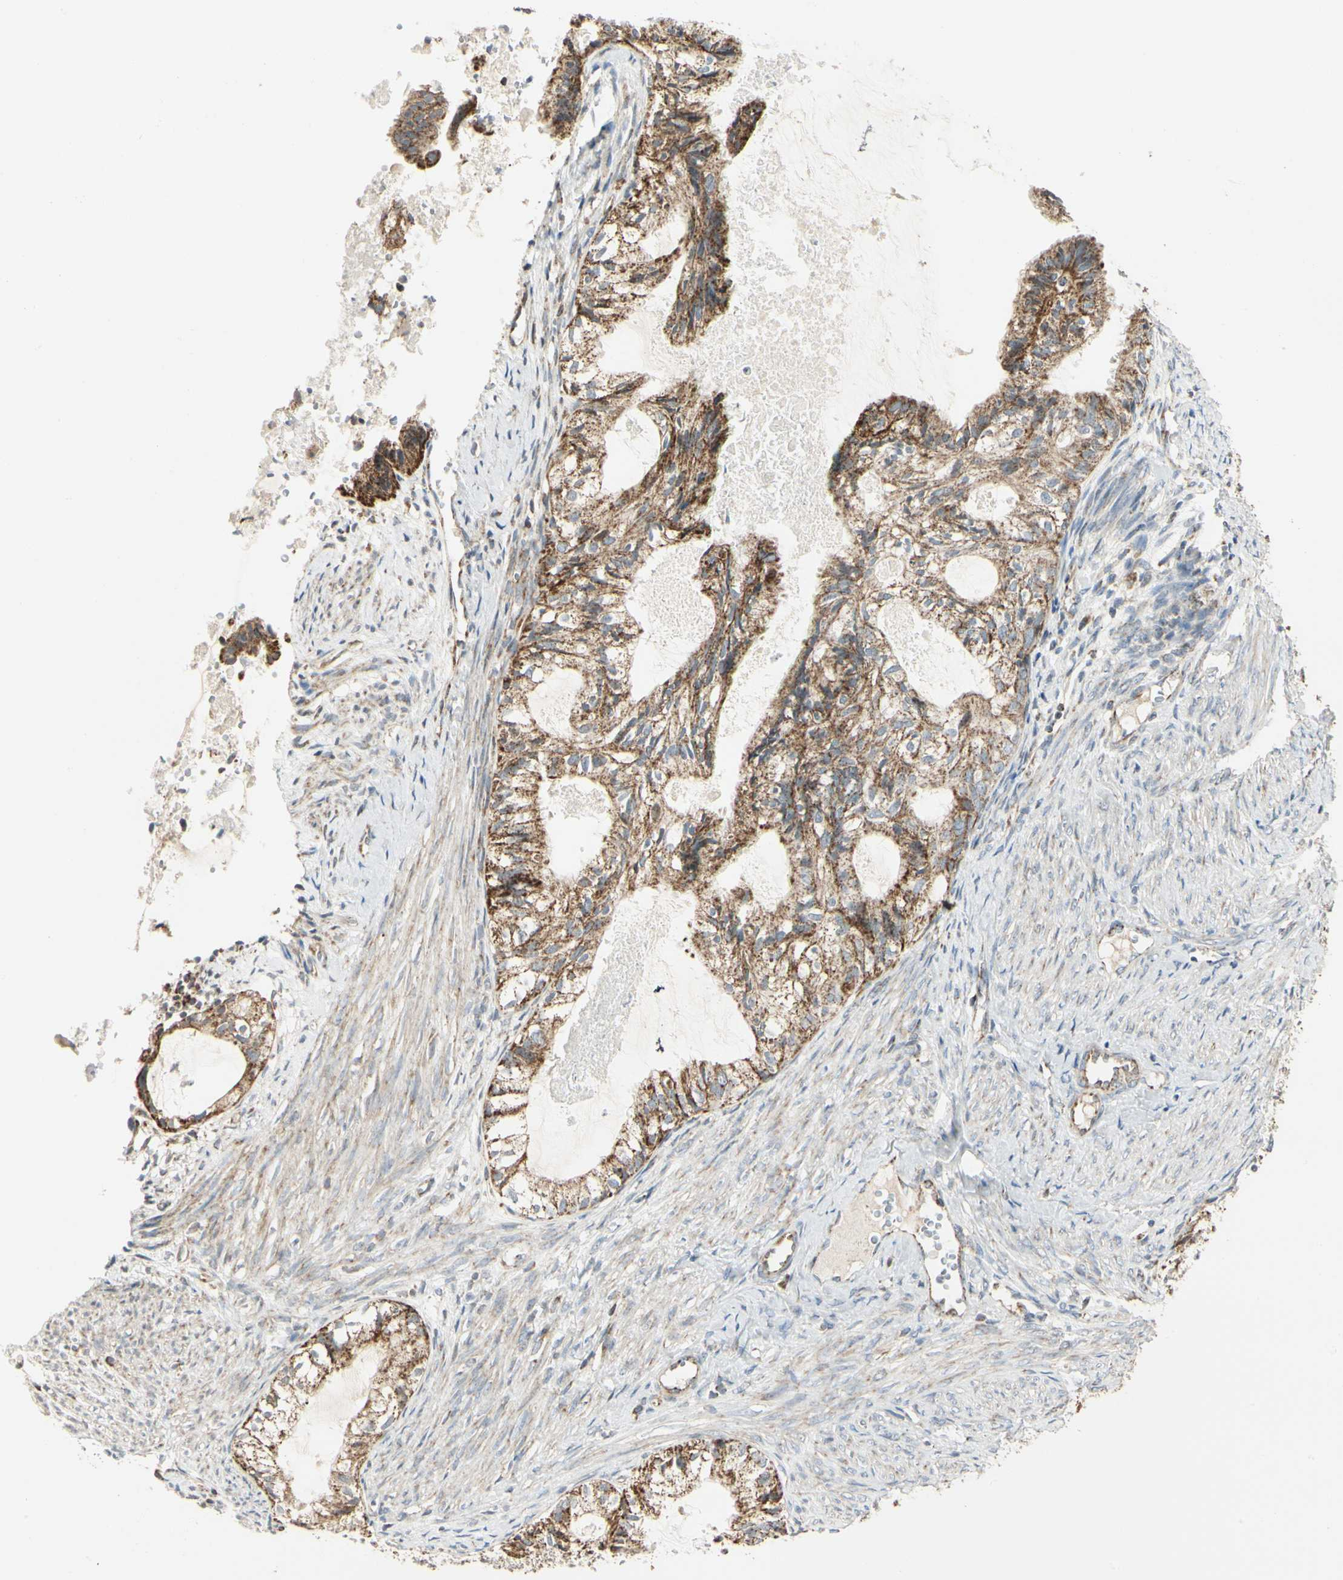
{"staining": {"intensity": "strong", "quantity": ">75%", "location": "cytoplasmic/membranous"}, "tissue": "cervical cancer", "cell_type": "Tumor cells", "image_type": "cancer", "snomed": [{"axis": "morphology", "description": "Normal tissue, NOS"}, {"axis": "morphology", "description": "Adenocarcinoma, NOS"}, {"axis": "topography", "description": "Cervix"}, {"axis": "topography", "description": "Endometrium"}], "caption": "This is a photomicrograph of immunohistochemistry (IHC) staining of cervical cancer, which shows strong expression in the cytoplasmic/membranous of tumor cells.", "gene": "ANKS6", "patient": {"sex": "female", "age": 86}}